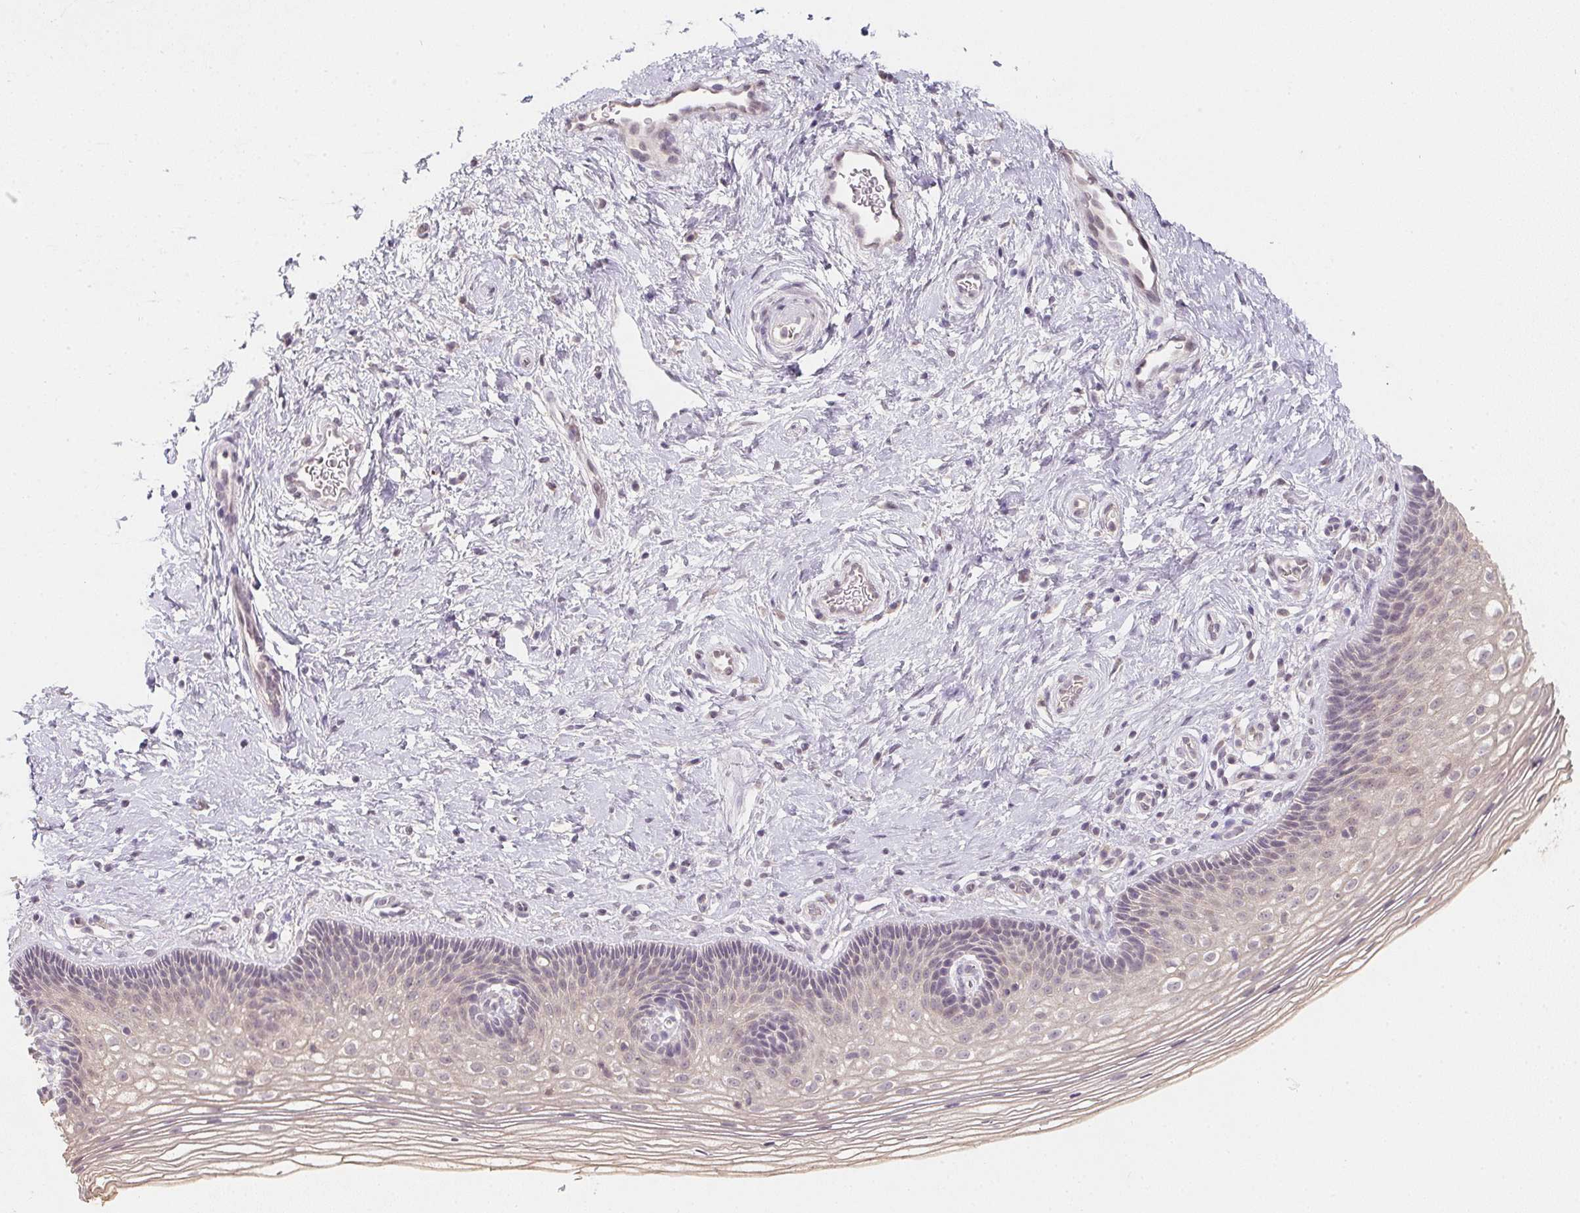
{"staining": {"intensity": "weak", "quantity": "25%-75%", "location": "cytoplasmic/membranous"}, "tissue": "cervix", "cell_type": "Glandular cells", "image_type": "normal", "snomed": [{"axis": "morphology", "description": "Normal tissue, NOS"}, {"axis": "topography", "description": "Cervix"}], "caption": "Immunohistochemical staining of normal human cervix demonstrates weak cytoplasmic/membranous protein expression in approximately 25%-75% of glandular cells.", "gene": "SOAT1", "patient": {"sex": "female", "age": 34}}